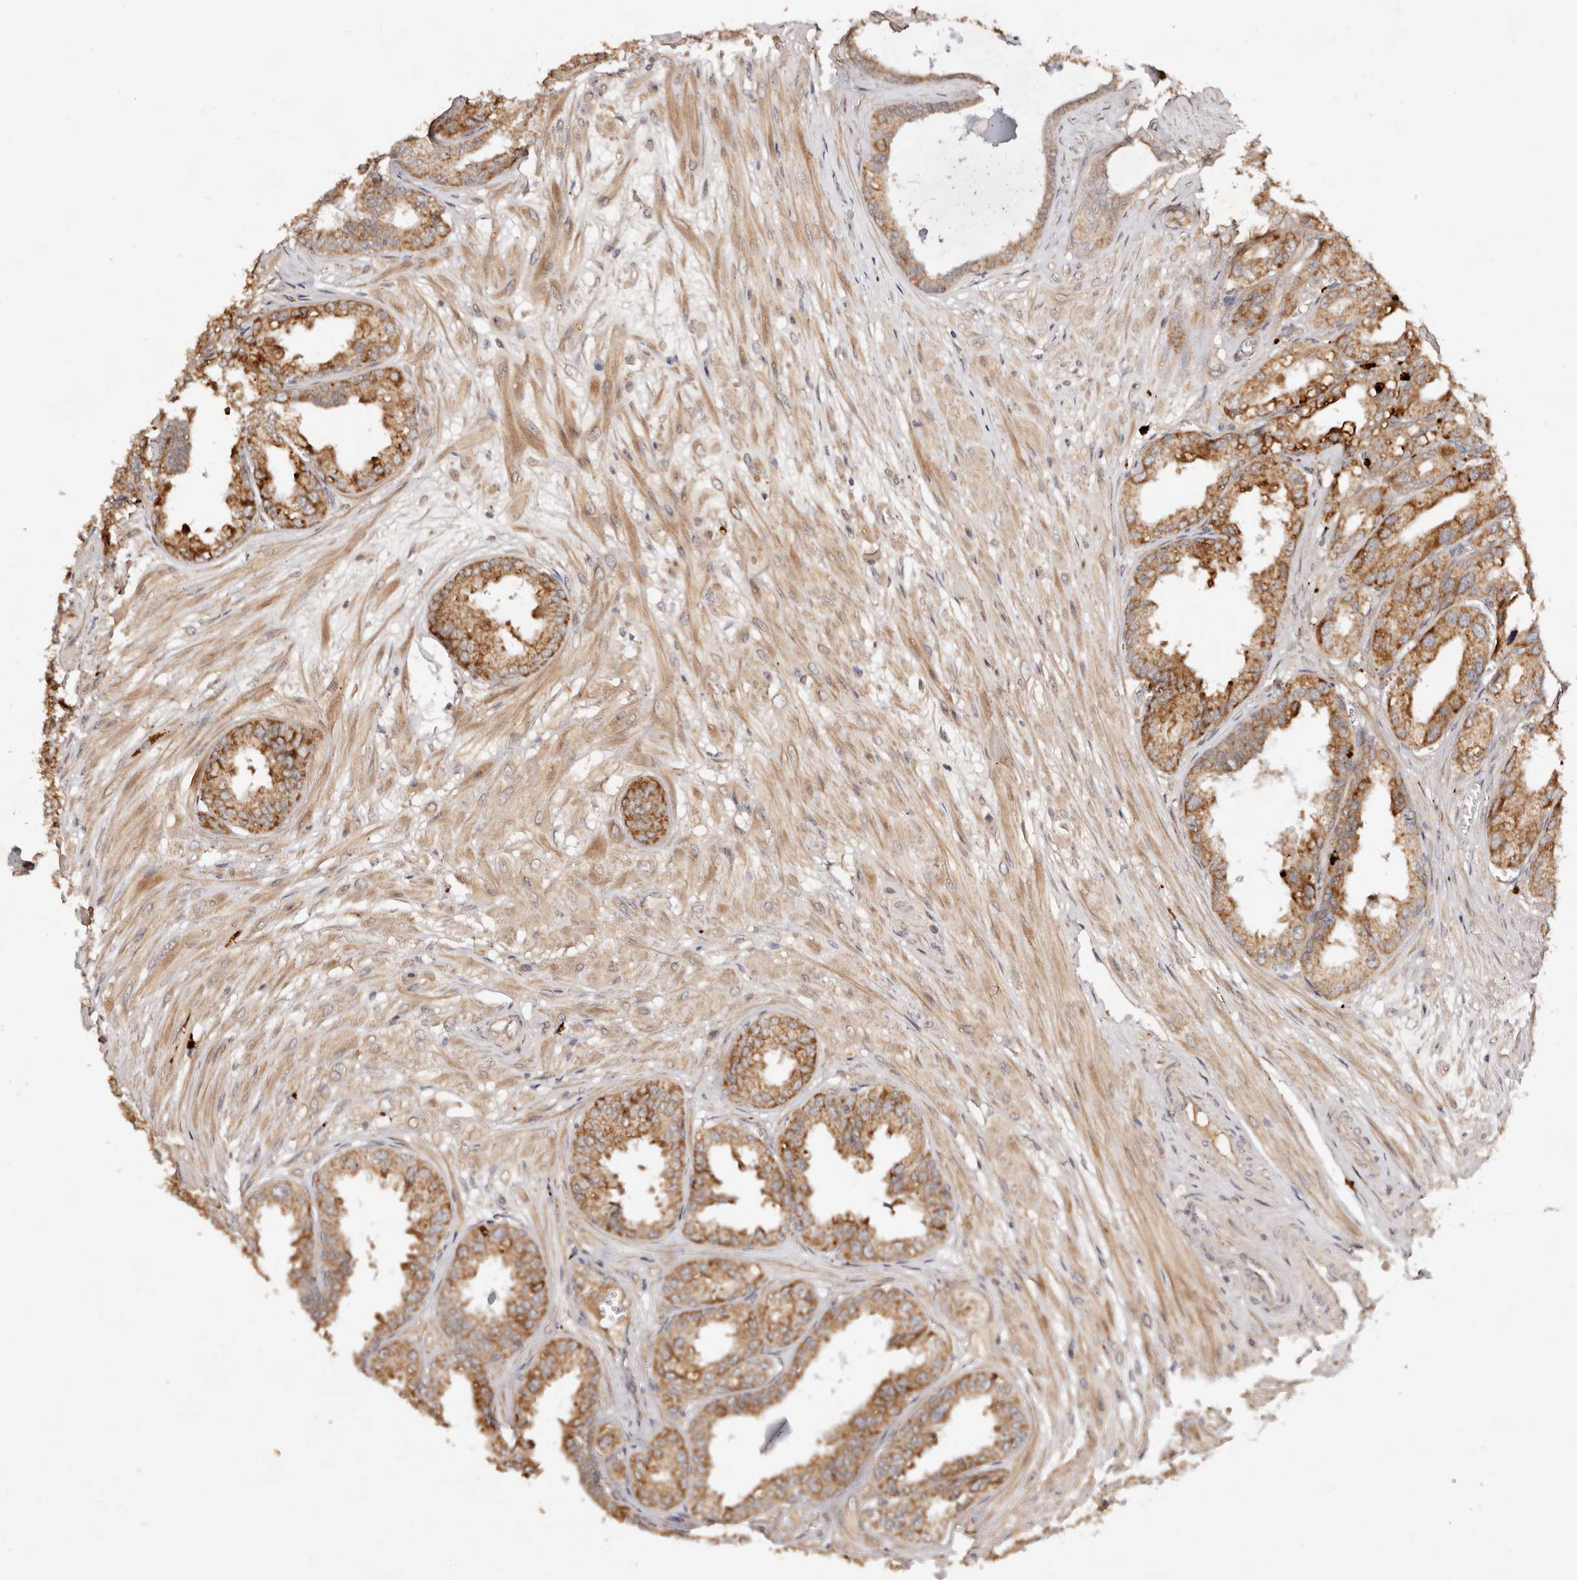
{"staining": {"intensity": "moderate", "quantity": ">75%", "location": "cytoplasmic/membranous"}, "tissue": "seminal vesicle", "cell_type": "Glandular cells", "image_type": "normal", "snomed": [{"axis": "morphology", "description": "Normal tissue, NOS"}, {"axis": "topography", "description": "Prostate"}, {"axis": "topography", "description": "Seminal veicle"}], "caption": "A brown stain highlights moderate cytoplasmic/membranous staining of a protein in glandular cells of unremarkable human seminal vesicle.", "gene": "DENND11", "patient": {"sex": "male", "age": 51}}